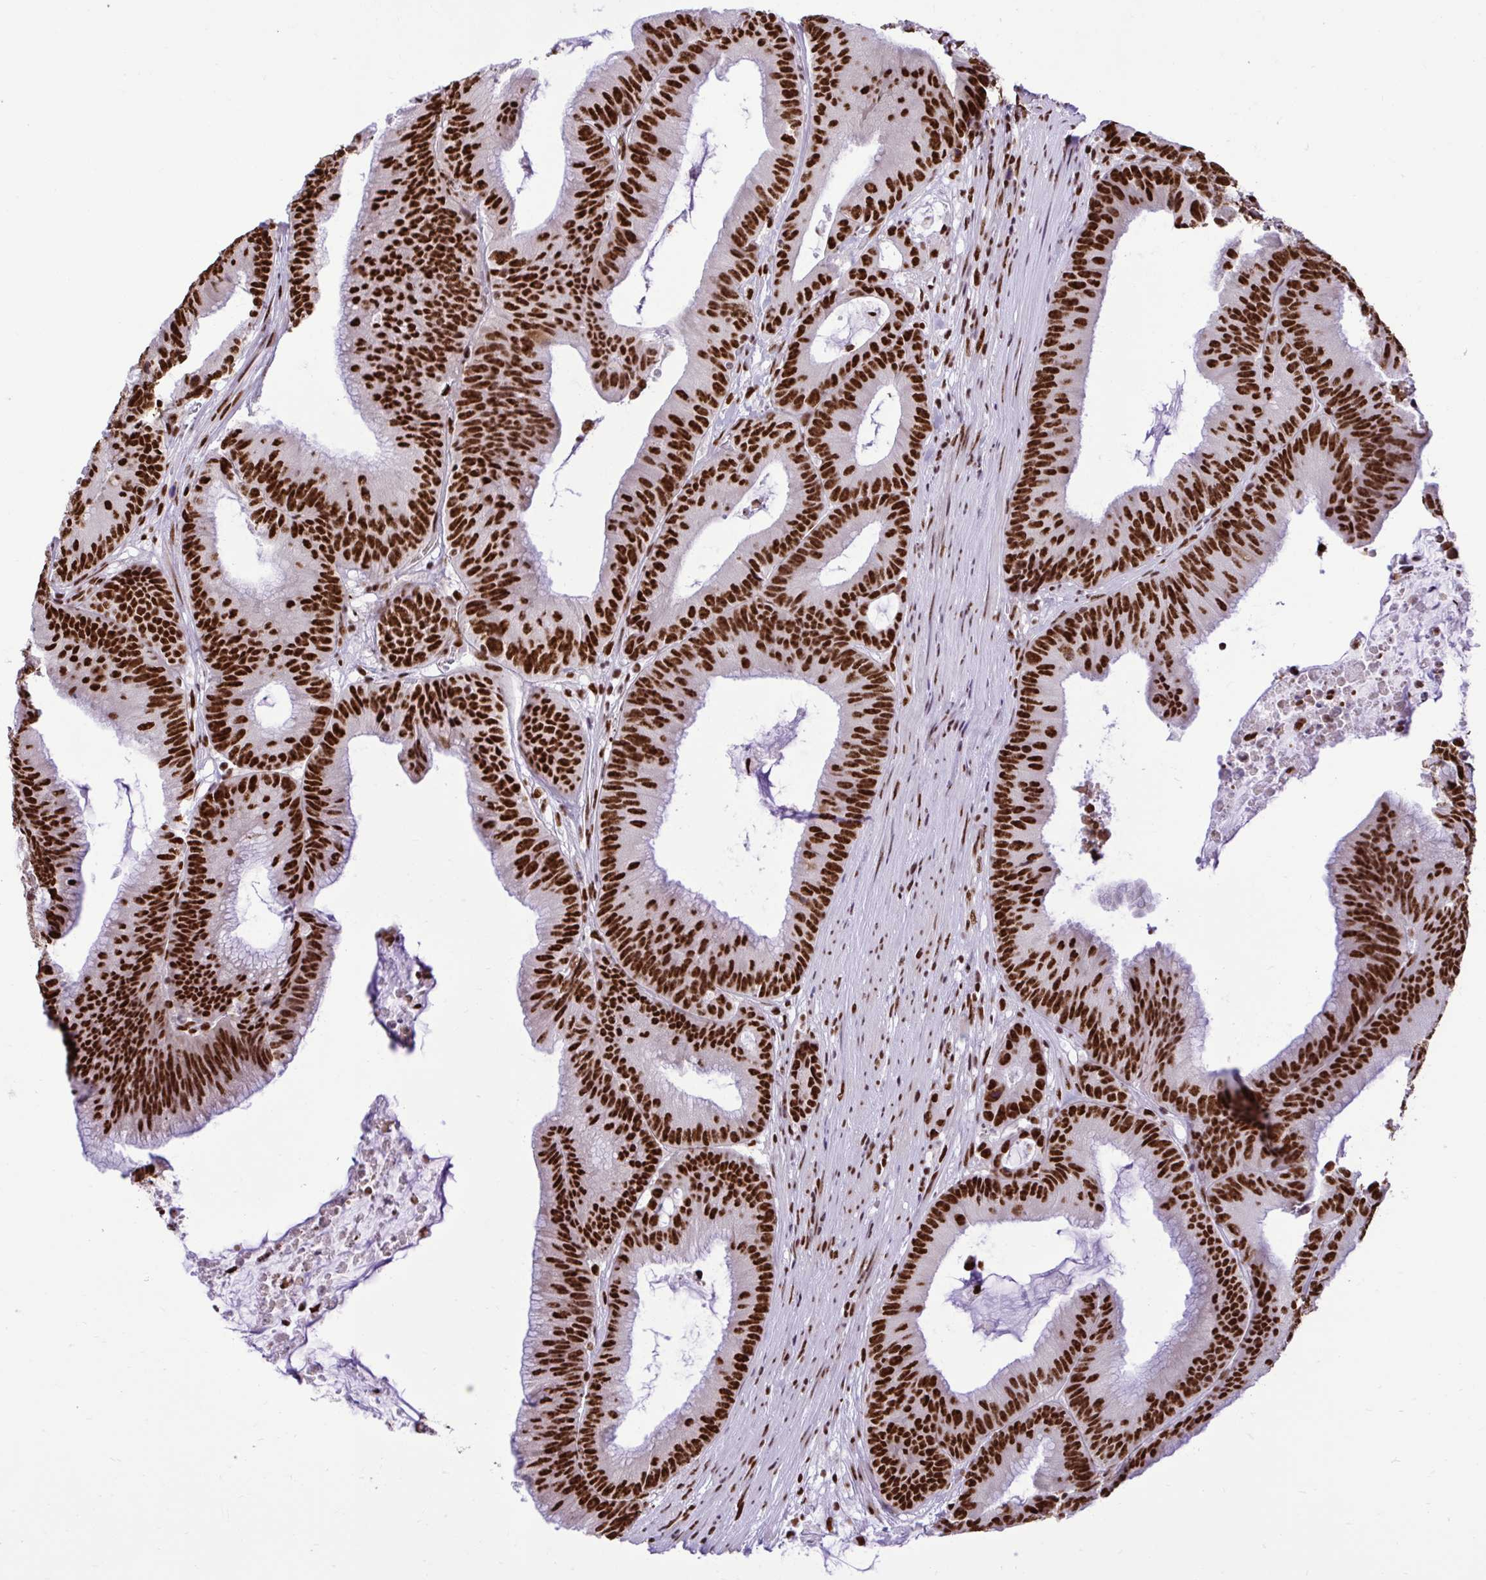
{"staining": {"intensity": "strong", "quantity": ">75%", "location": "nuclear"}, "tissue": "colorectal cancer", "cell_type": "Tumor cells", "image_type": "cancer", "snomed": [{"axis": "morphology", "description": "Adenocarcinoma, NOS"}, {"axis": "topography", "description": "Colon"}], "caption": "The immunohistochemical stain highlights strong nuclear staining in tumor cells of colorectal adenocarcinoma tissue.", "gene": "PRPF19", "patient": {"sex": "female", "age": 78}}